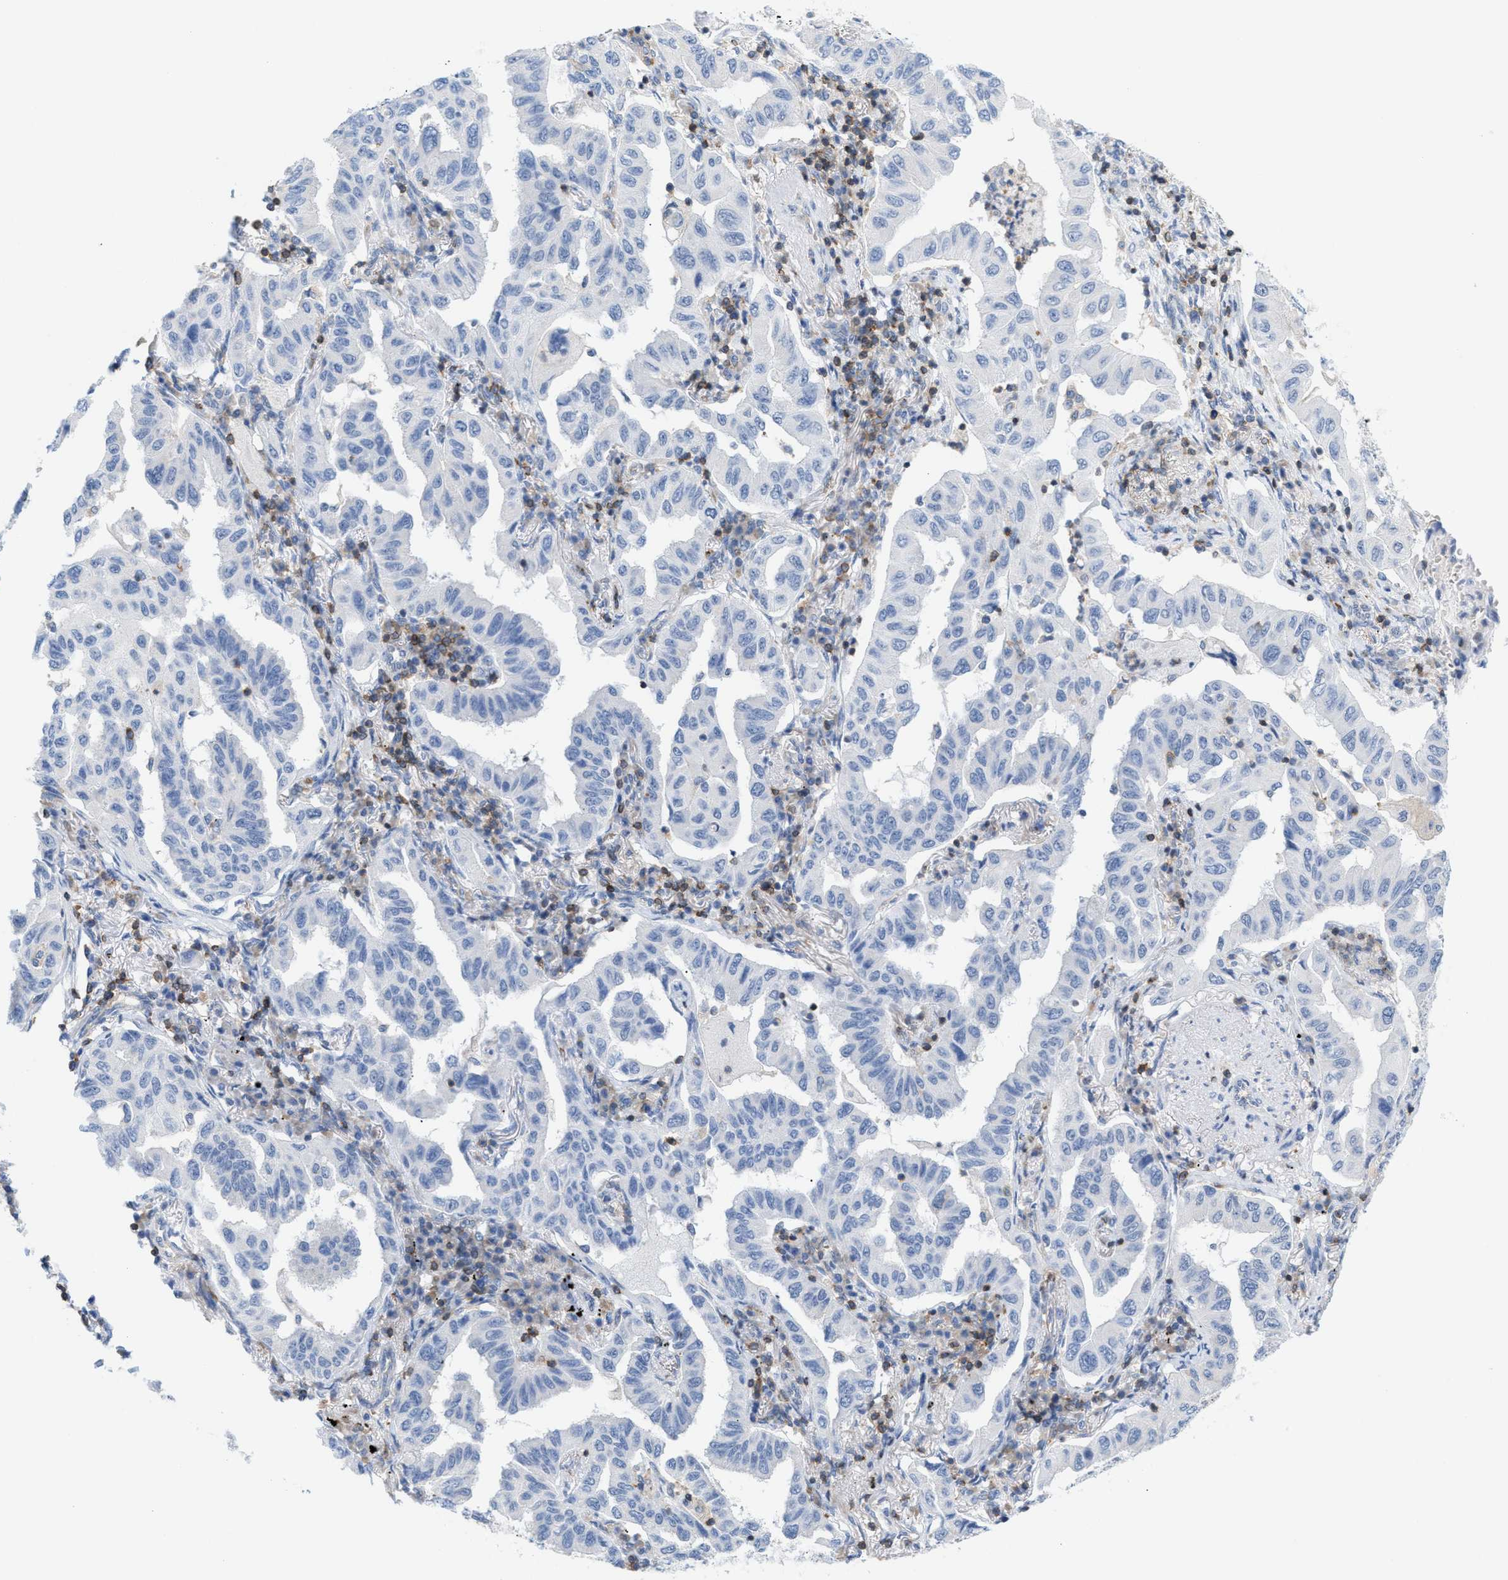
{"staining": {"intensity": "negative", "quantity": "none", "location": "none"}, "tissue": "lung cancer", "cell_type": "Tumor cells", "image_type": "cancer", "snomed": [{"axis": "morphology", "description": "Adenocarcinoma, NOS"}, {"axis": "topography", "description": "Lung"}], "caption": "Lung cancer stained for a protein using immunohistochemistry demonstrates no staining tumor cells.", "gene": "IL16", "patient": {"sex": "female", "age": 65}}